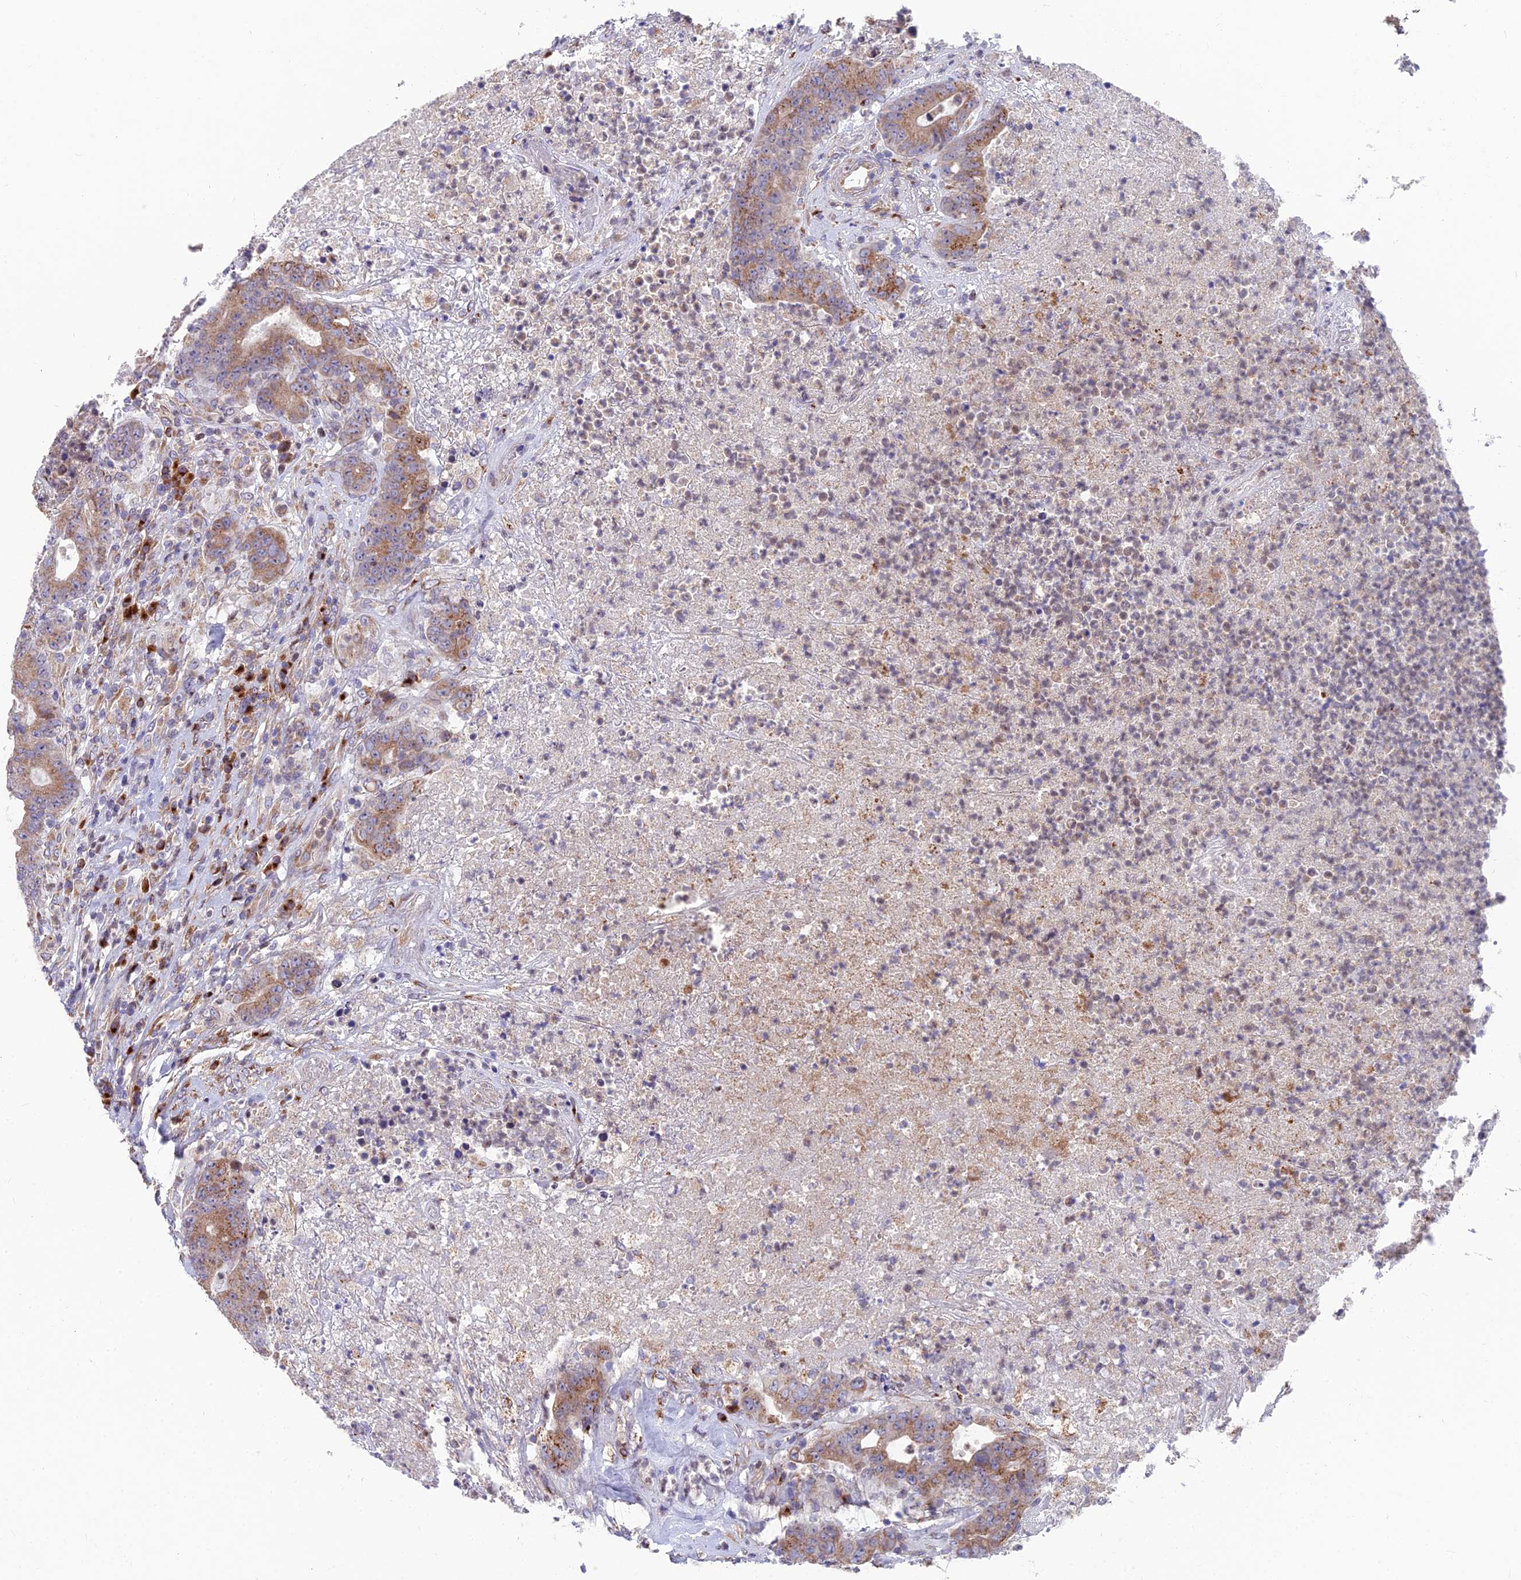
{"staining": {"intensity": "moderate", "quantity": ">75%", "location": "cytoplasmic/membranous"}, "tissue": "colorectal cancer", "cell_type": "Tumor cells", "image_type": "cancer", "snomed": [{"axis": "morphology", "description": "Adenocarcinoma, NOS"}, {"axis": "topography", "description": "Colon"}], "caption": "A photomicrograph of colorectal cancer stained for a protein exhibits moderate cytoplasmic/membranous brown staining in tumor cells.", "gene": "TBC1D20", "patient": {"sex": "female", "age": 75}}